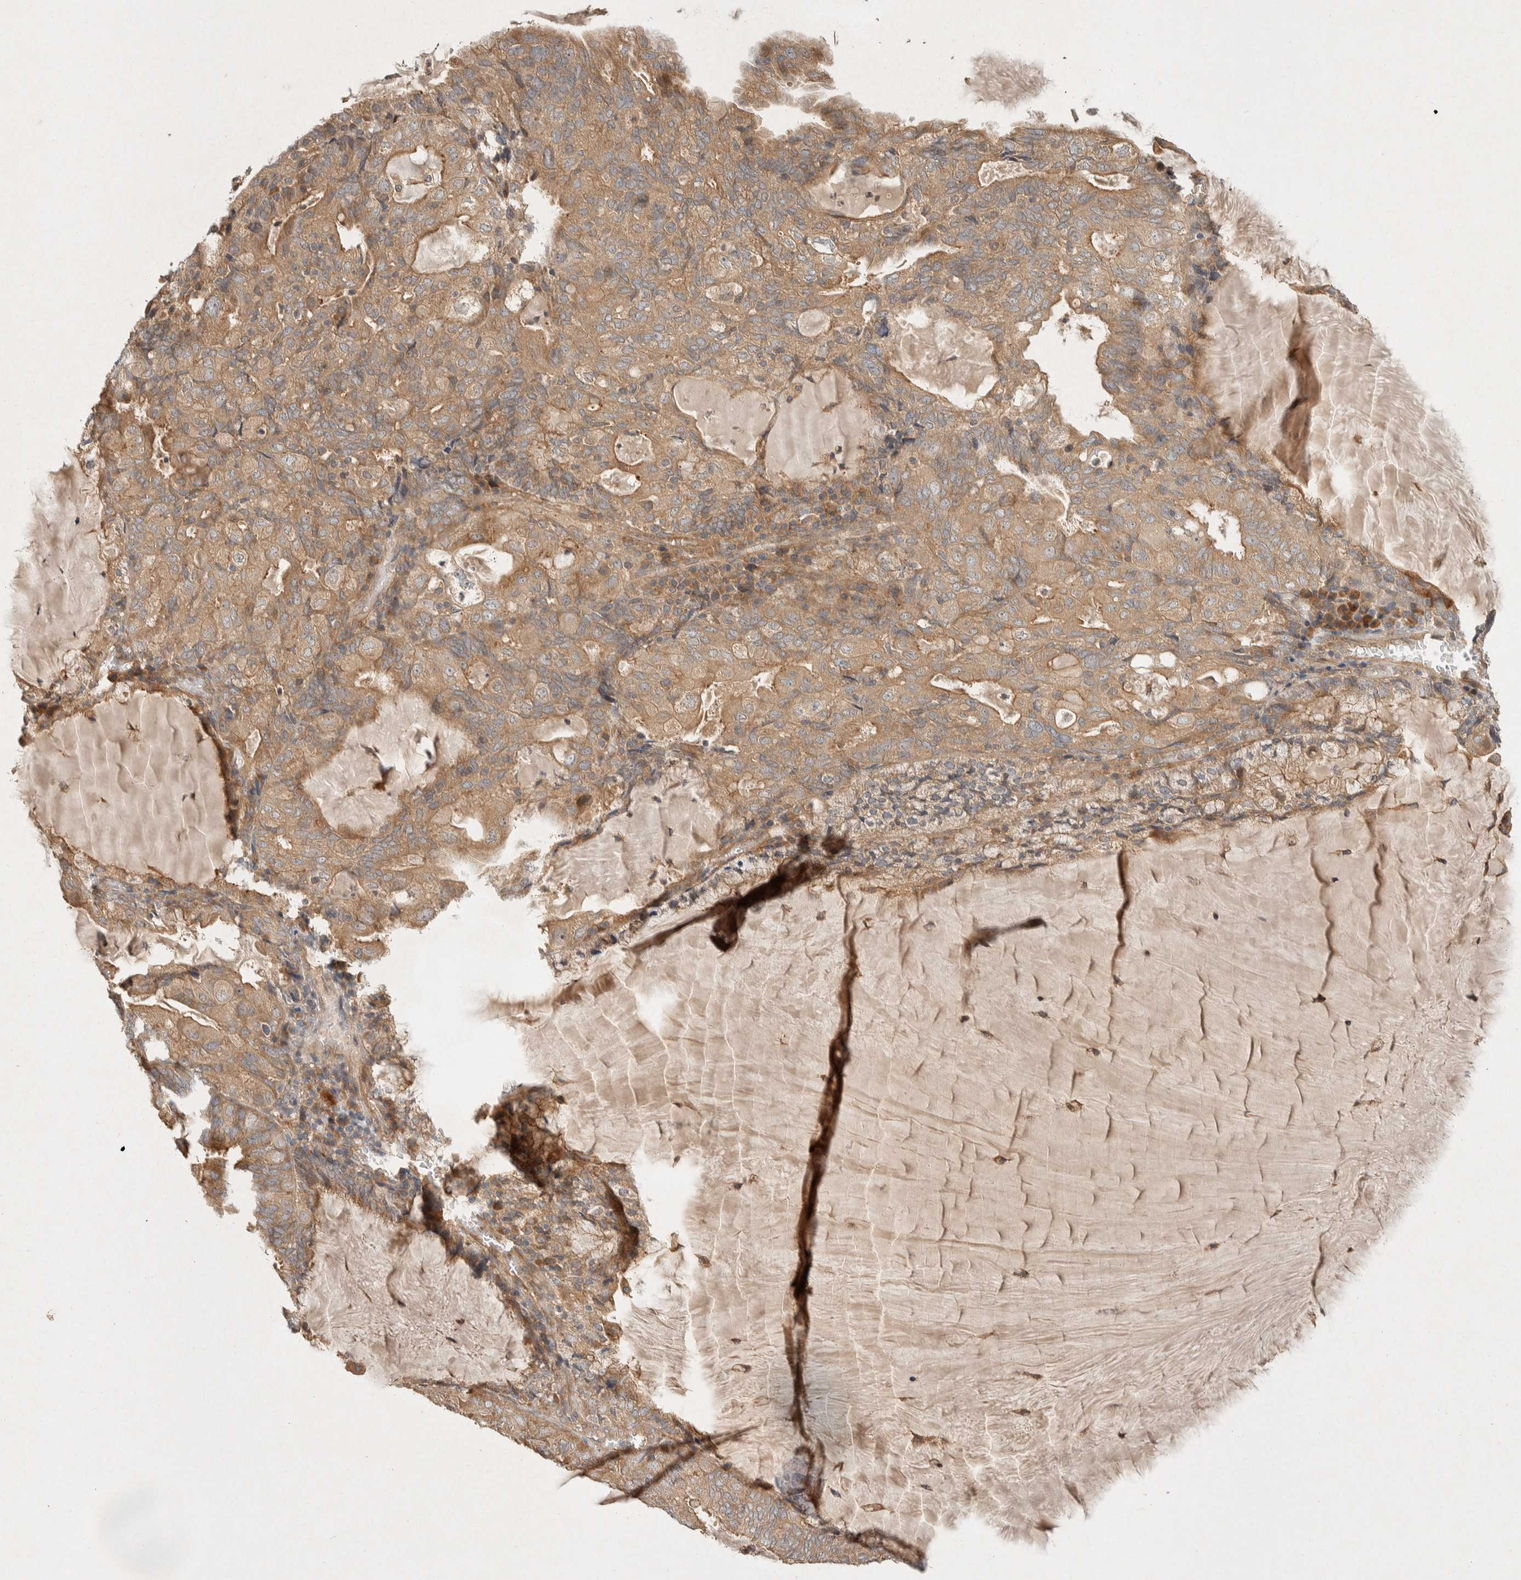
{"staining": {"intensity": "moderate", "quantity": ">75%", "location": "cytoplasmic/membranous"}, "tissue": "endometrial cancer", "cell_type": "Tumor cells", "image_type": "cancer", "snomed": [{"axis": "morphology", "description": "Adenocarcinoma, NOS"}, {"axis": "topography", "description": "Endometrium"}], "caption": "Human endometrial cancer (adenocarcinoma) stained for a protein (brown) displays moderate cytoplasmic/membranous positive positivity in approximately >75% of tumor cells.", "gene": "PXK", "patient": {"sex": "female", "age": 81}}